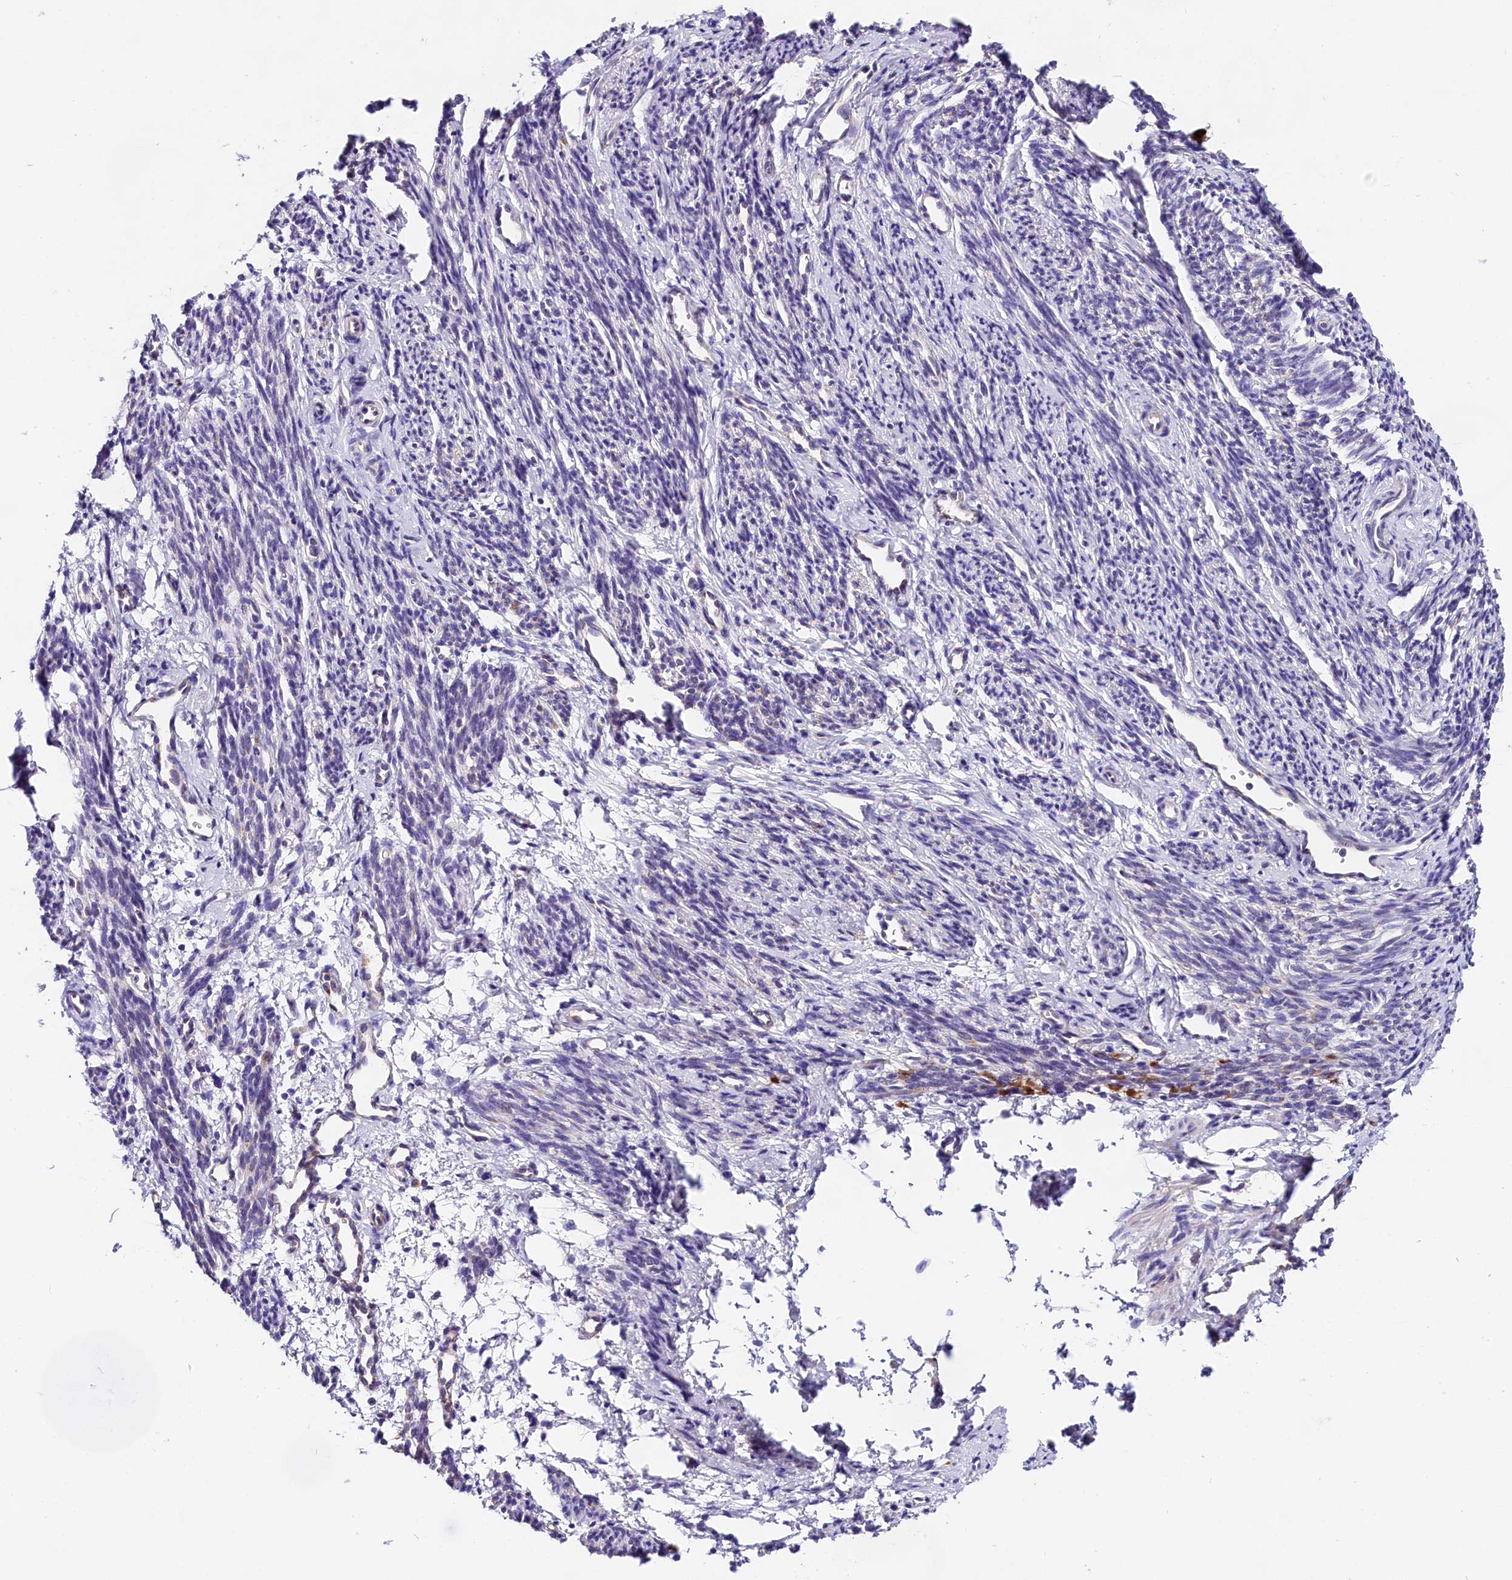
{"staining": {"intensity": "weak", "quantity": "<25%", "location": "cytoplasmic/membranous"}, "tissue": "smooth muscle", "cell_type": "Smooth muscle cells", "image_type": "normal", "snomed": [{"axis": "morphology", "description": "Normal tissue, NOS"}, {"axis": "topography", "description": "Smooth muscle"}, {"axis": "topography", "description": "Uterus"}], "caption": "This photomicrograph is of normal smooth muscle stained with IHC to label a protein in brown with the nuclei are counter-stained blue. There is no expression in smooth muscle cells. (Brightfield microscopy of DAB immunohistochemistry (IHC) at high magnification).", "gene": "OAS3", "patient": {"sex": "female", "age": 59}}